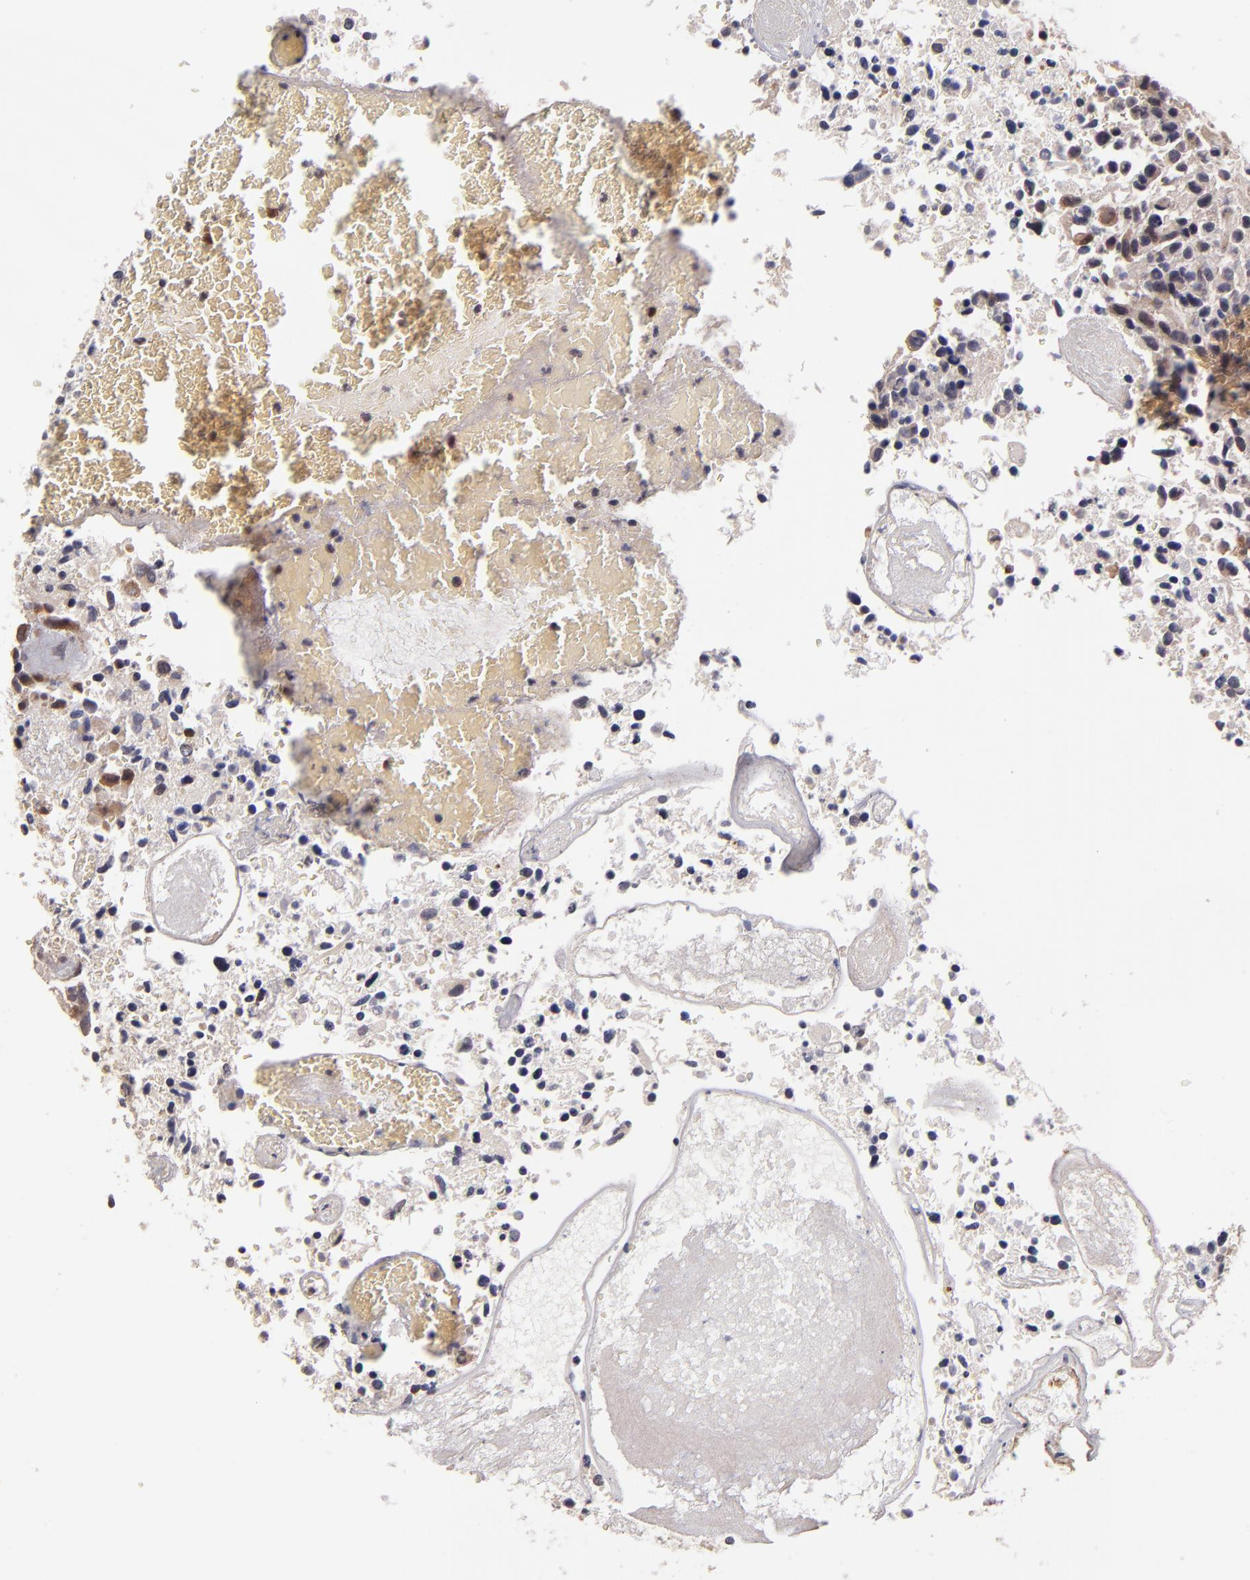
{"staining": {"intensity": "weak", "quantity": ">75%", "location": "cytoplasmic/membranous"}, "tissue": "glioma", "cell_type": "Tumor cells", "image_type": "cancer", "snomed": [{"axis": "morphology", "description": "Glioma, malignant, High grade"}, {"axis": "topography", "description": "Brain"}], "caption": "Immunohistochemical staining of glioma exhibits weak cytoplasmic/membranous protein positivity in about >75% of tumor cells.", "gene": "CASP1", "patient": {"sex": "male", "age": 72}}